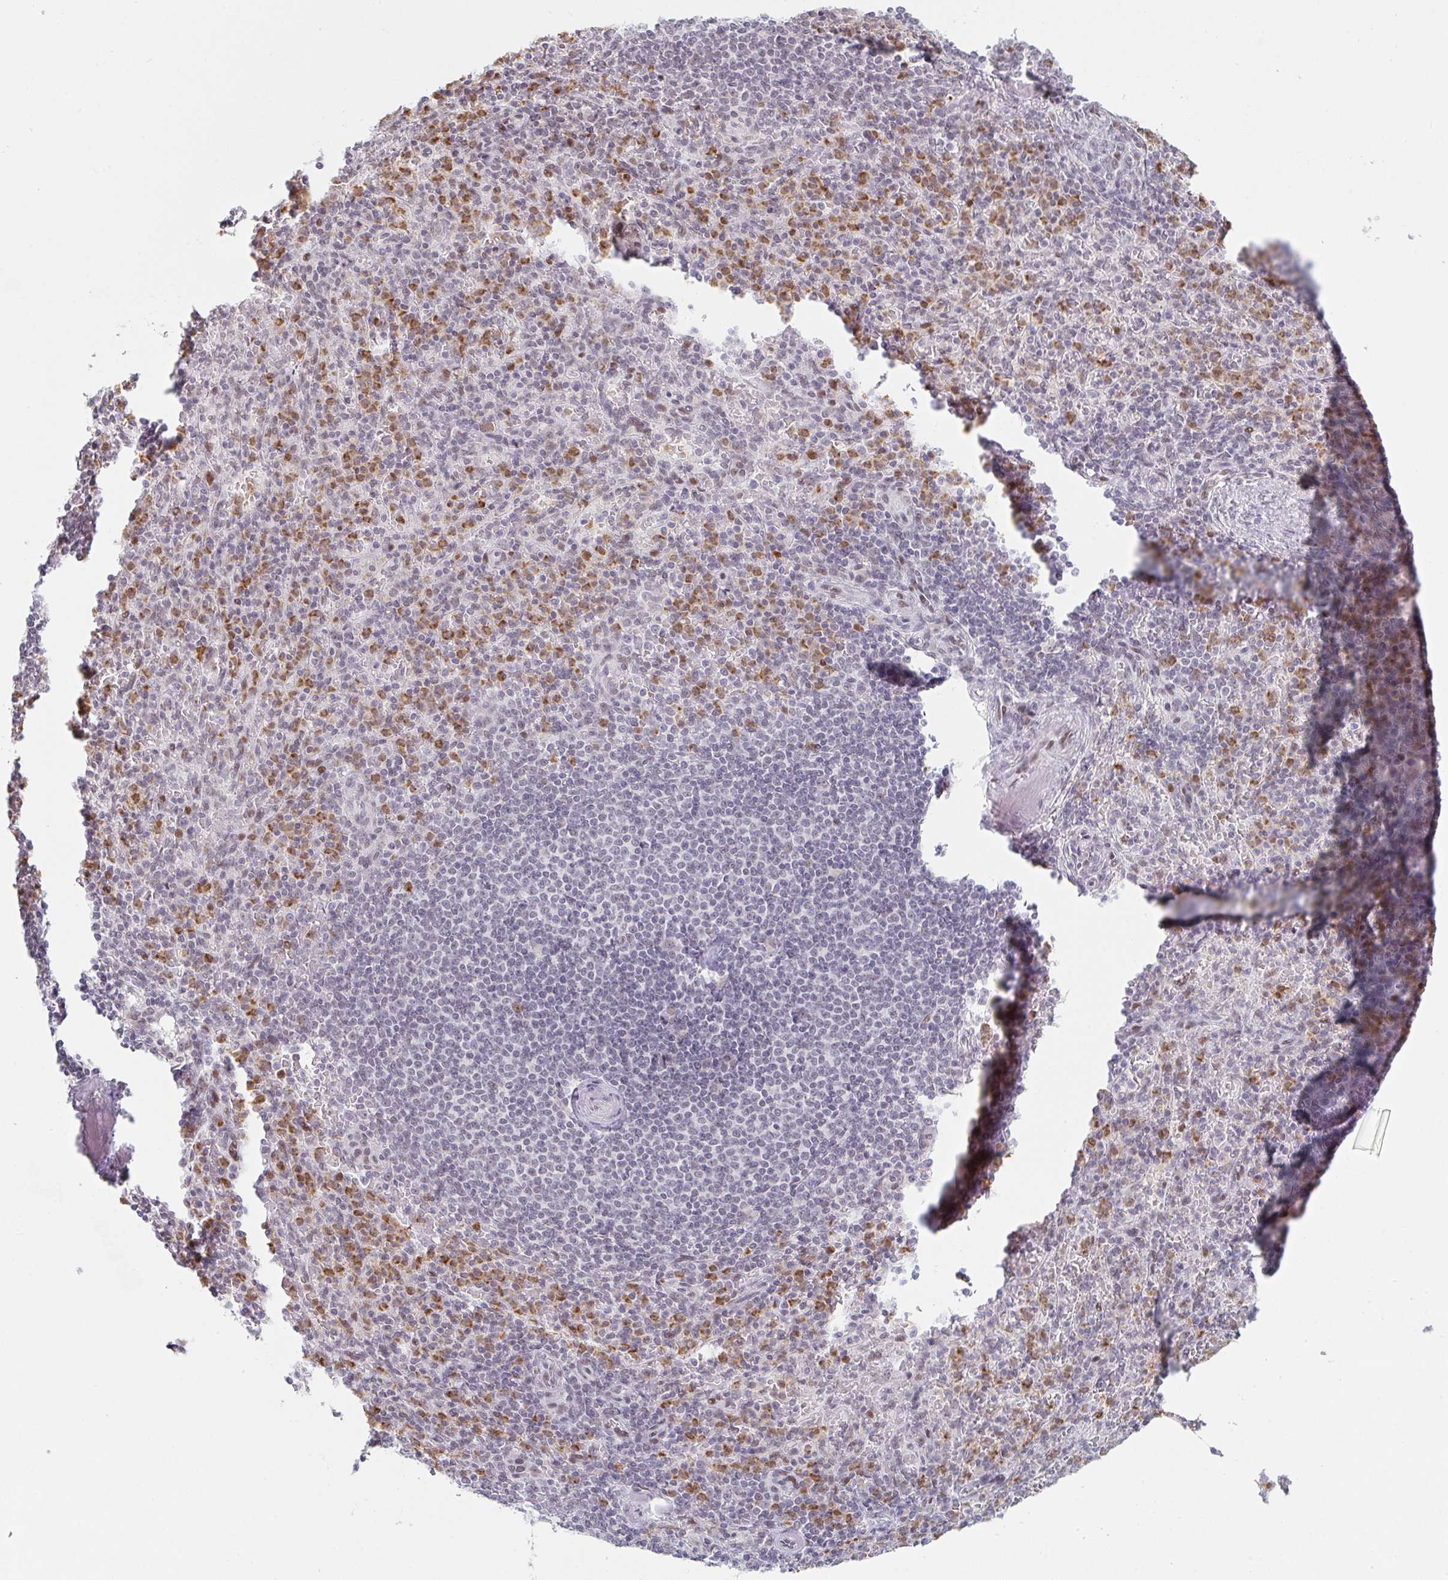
{"staining": {"intensity": "moderate", "quantity": "25%-75%", "location": "cytoplasmic/membranous"}, "tissue": "spleen", "cell_type": "Cells in red pulp", "image_type": "normal", "snomed": [{"axis": "morphology", "description": "Normal tissue, NOS"}, {"axis": "topography", "description": "Spleen"}], "caption": "This micrograph reveals IHC staining of normal spleen, with medium moderate cytoplasmic/membranous positivity in approximately 25%-75% of cells in red pulp.", "gene": "LIN54", "patient": {"sex": "female", "age": 74}}